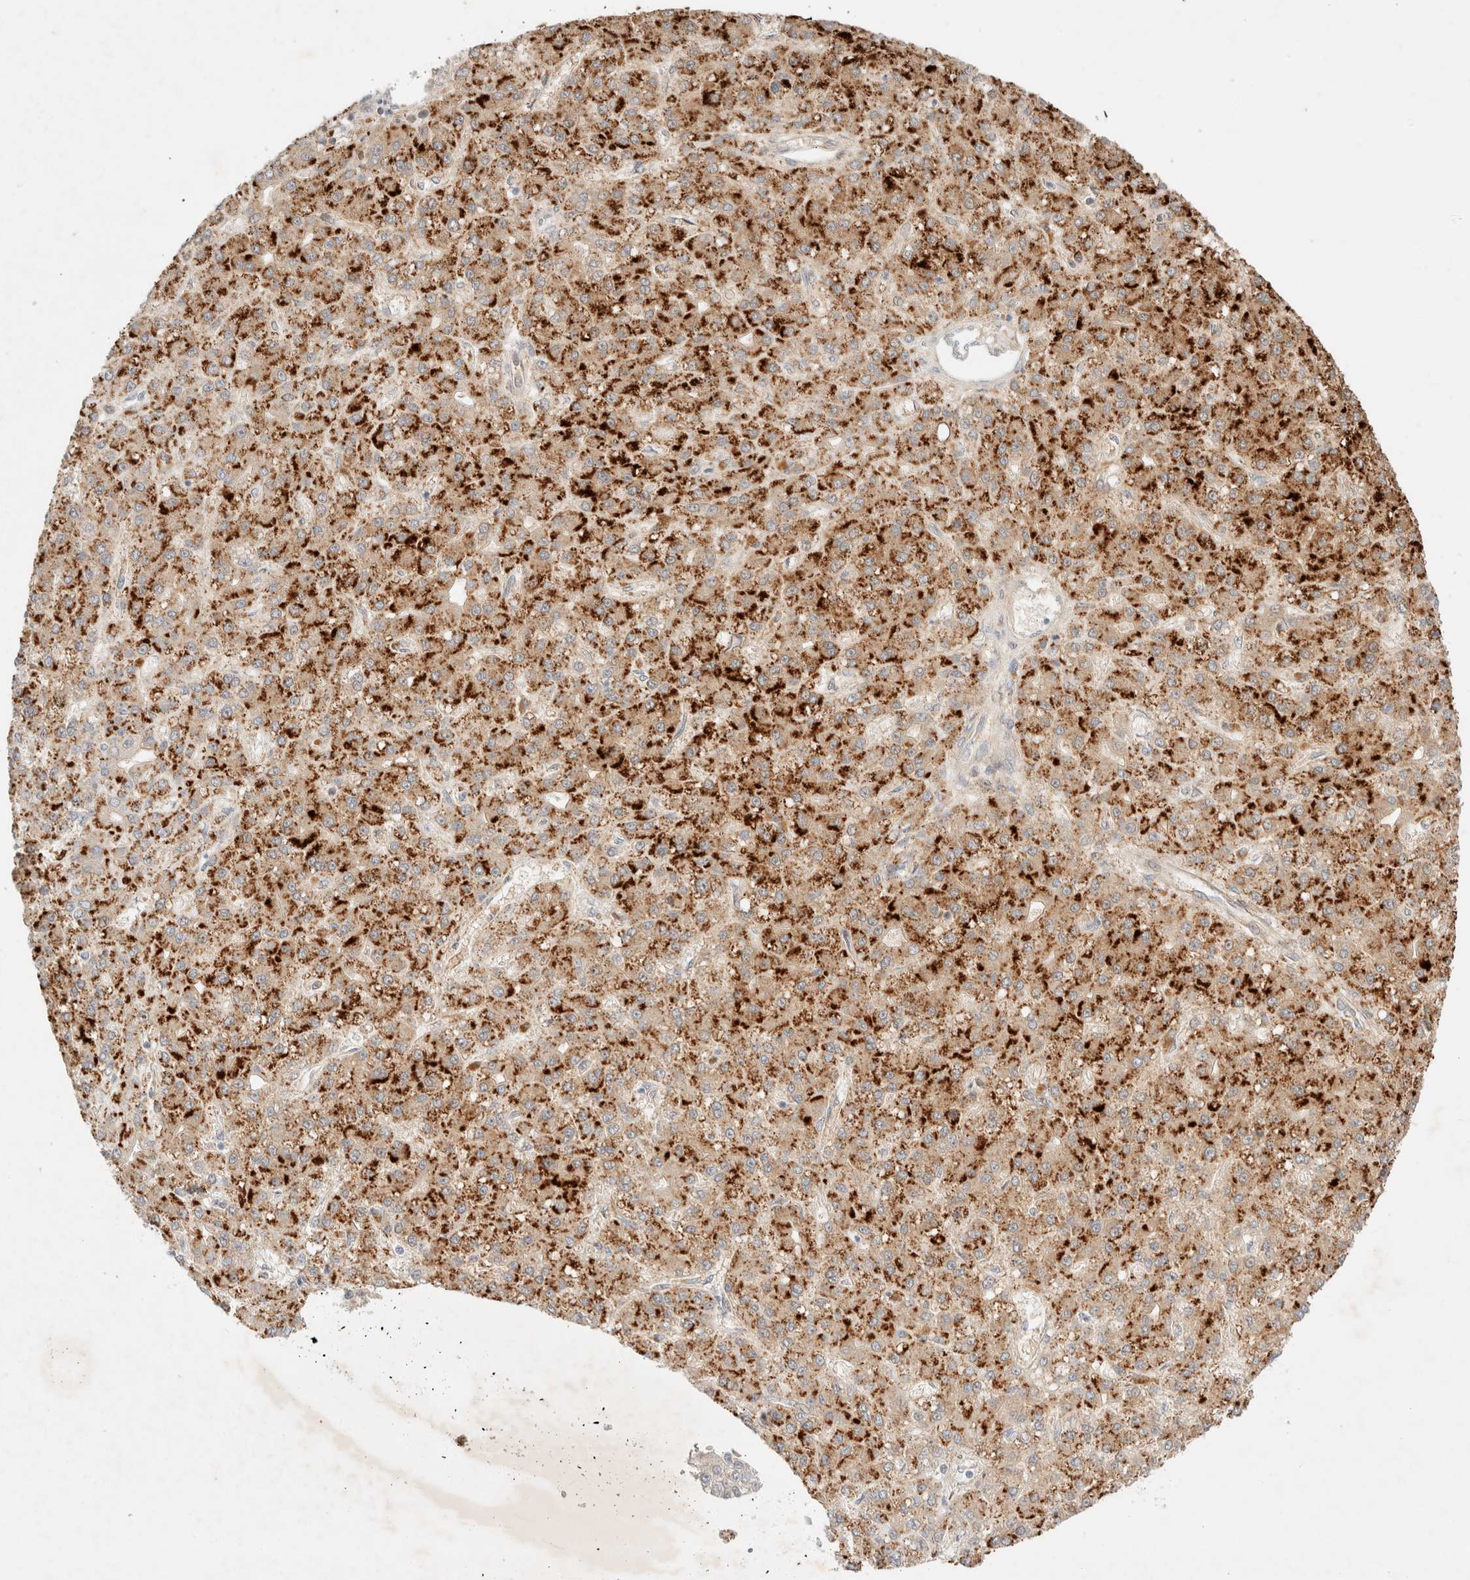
{"staining": {"intensity": "strong", "quantity": ">75%", "location": "cytoplasmic/membranous"}, "tissue": "liver cancer", "cell_type": "Tumor cells", "image_type": "cancer", "snomed": [{"axis": "morphology", "description": "Carcinoma, Hepatocellular, NOS"}, {"axis": "topography", "description": "Liver"}], "caption": "Immunohistochemistry (IHC) histopathology image of neoplastic tissue: human hepatocellular carcinoma (liver) stained using immunohistochemistry (IHC) shows high levels of strong protein expression localized specifically in the cytoplasmic/membranous of tumor cells, appearing as a cytoplasmic/membranous brown color.", "gene": "SGSM2", "patient": {"sex": "male", "age": 67}}